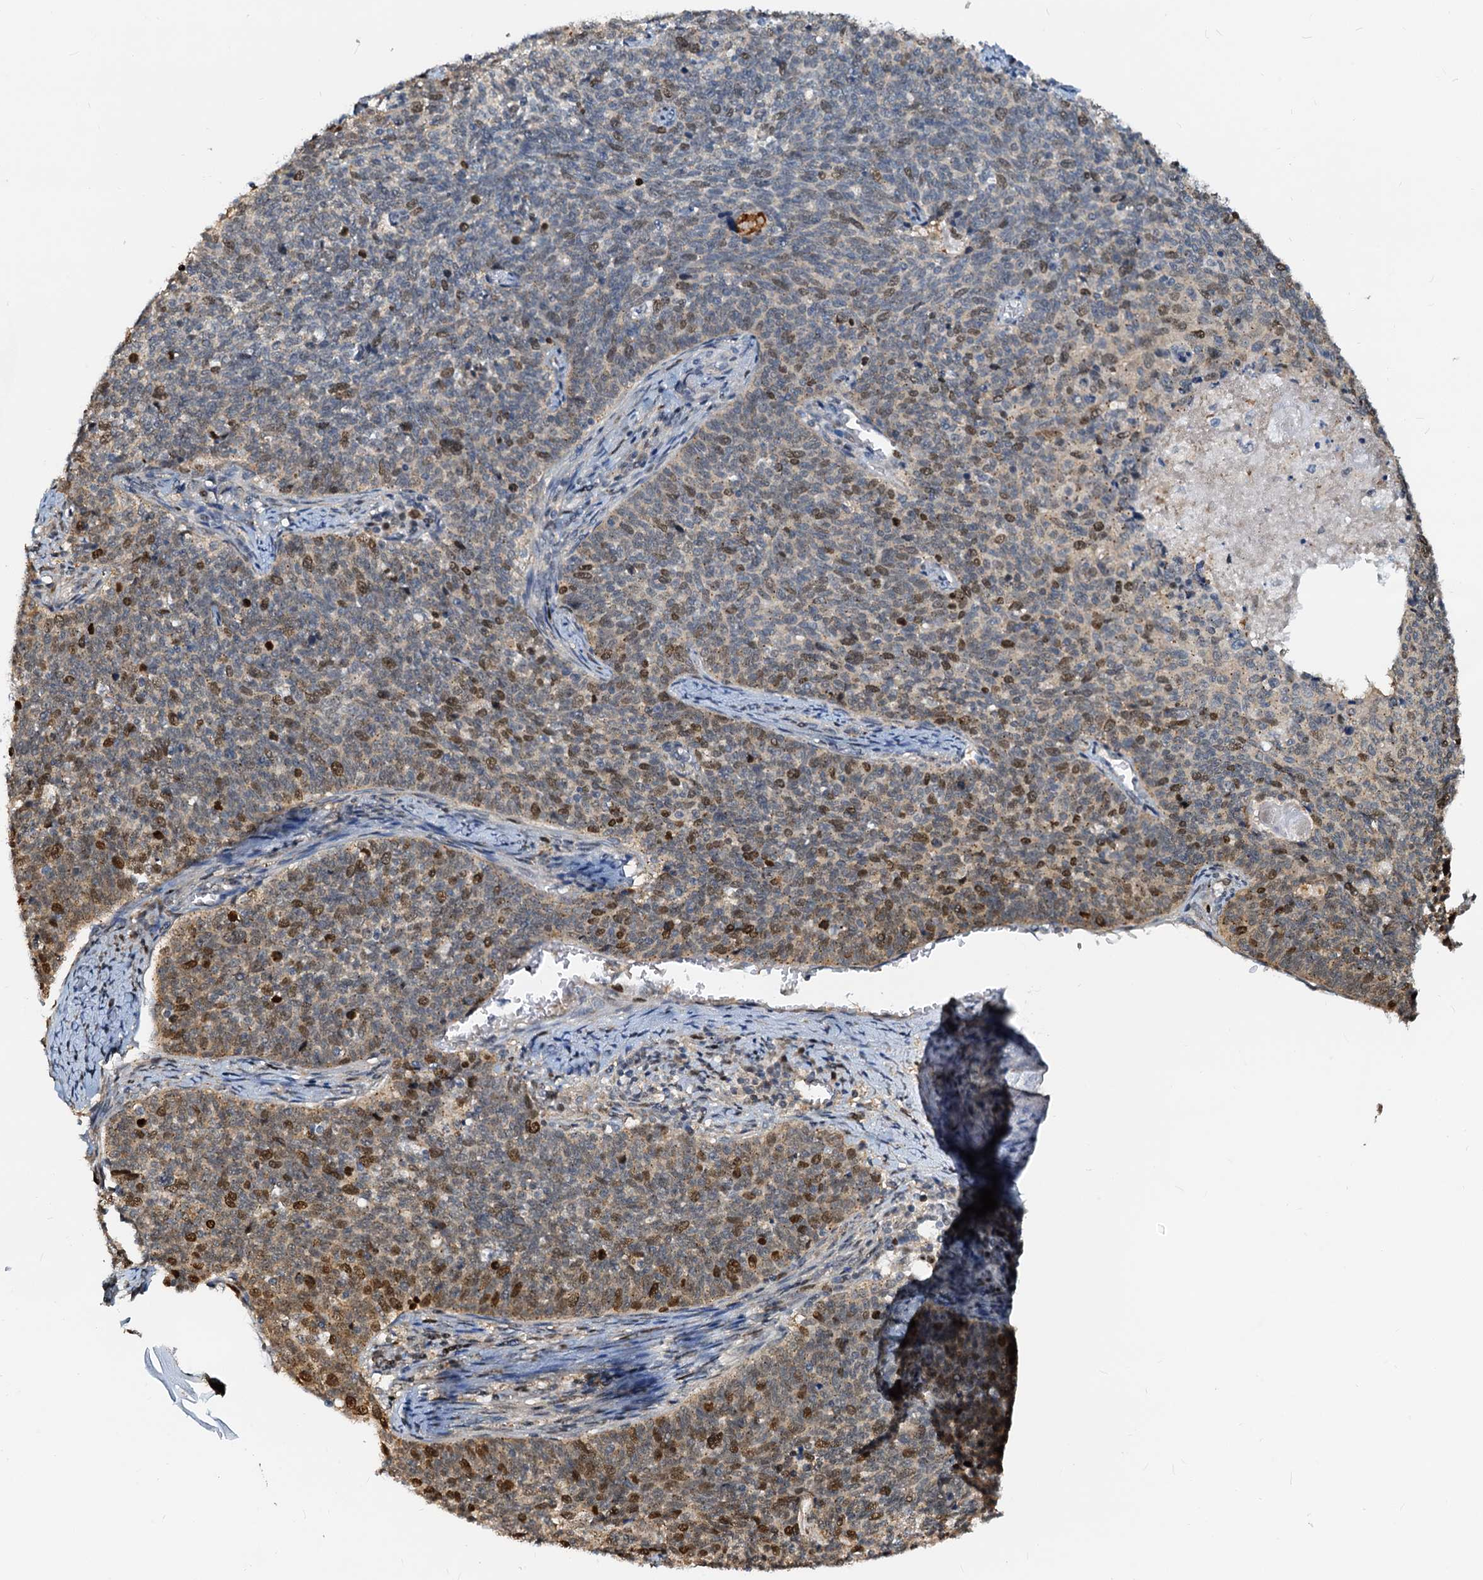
{"staining": {"intensity": "moderate", "quantity": "25%-75%", "location": "nuclear"}, "tissue": "cervical cancer", "cell_type": "Tumor cells", "image_type": "cancer", "snomed": [{"axis": "morphology", "description": "Squamous cell carcinoma, NOS"}, {"axis": "topography", "description": "Cervix"}], "caption": "This image displays immunohistochemistry (IHC) staining of human cervical cancer, with medium moderate nuclear staining in approximately 25%-75% of tumor cells.", "gene": "PTGES3", "patient": {"sex": "female", "age": 39}}